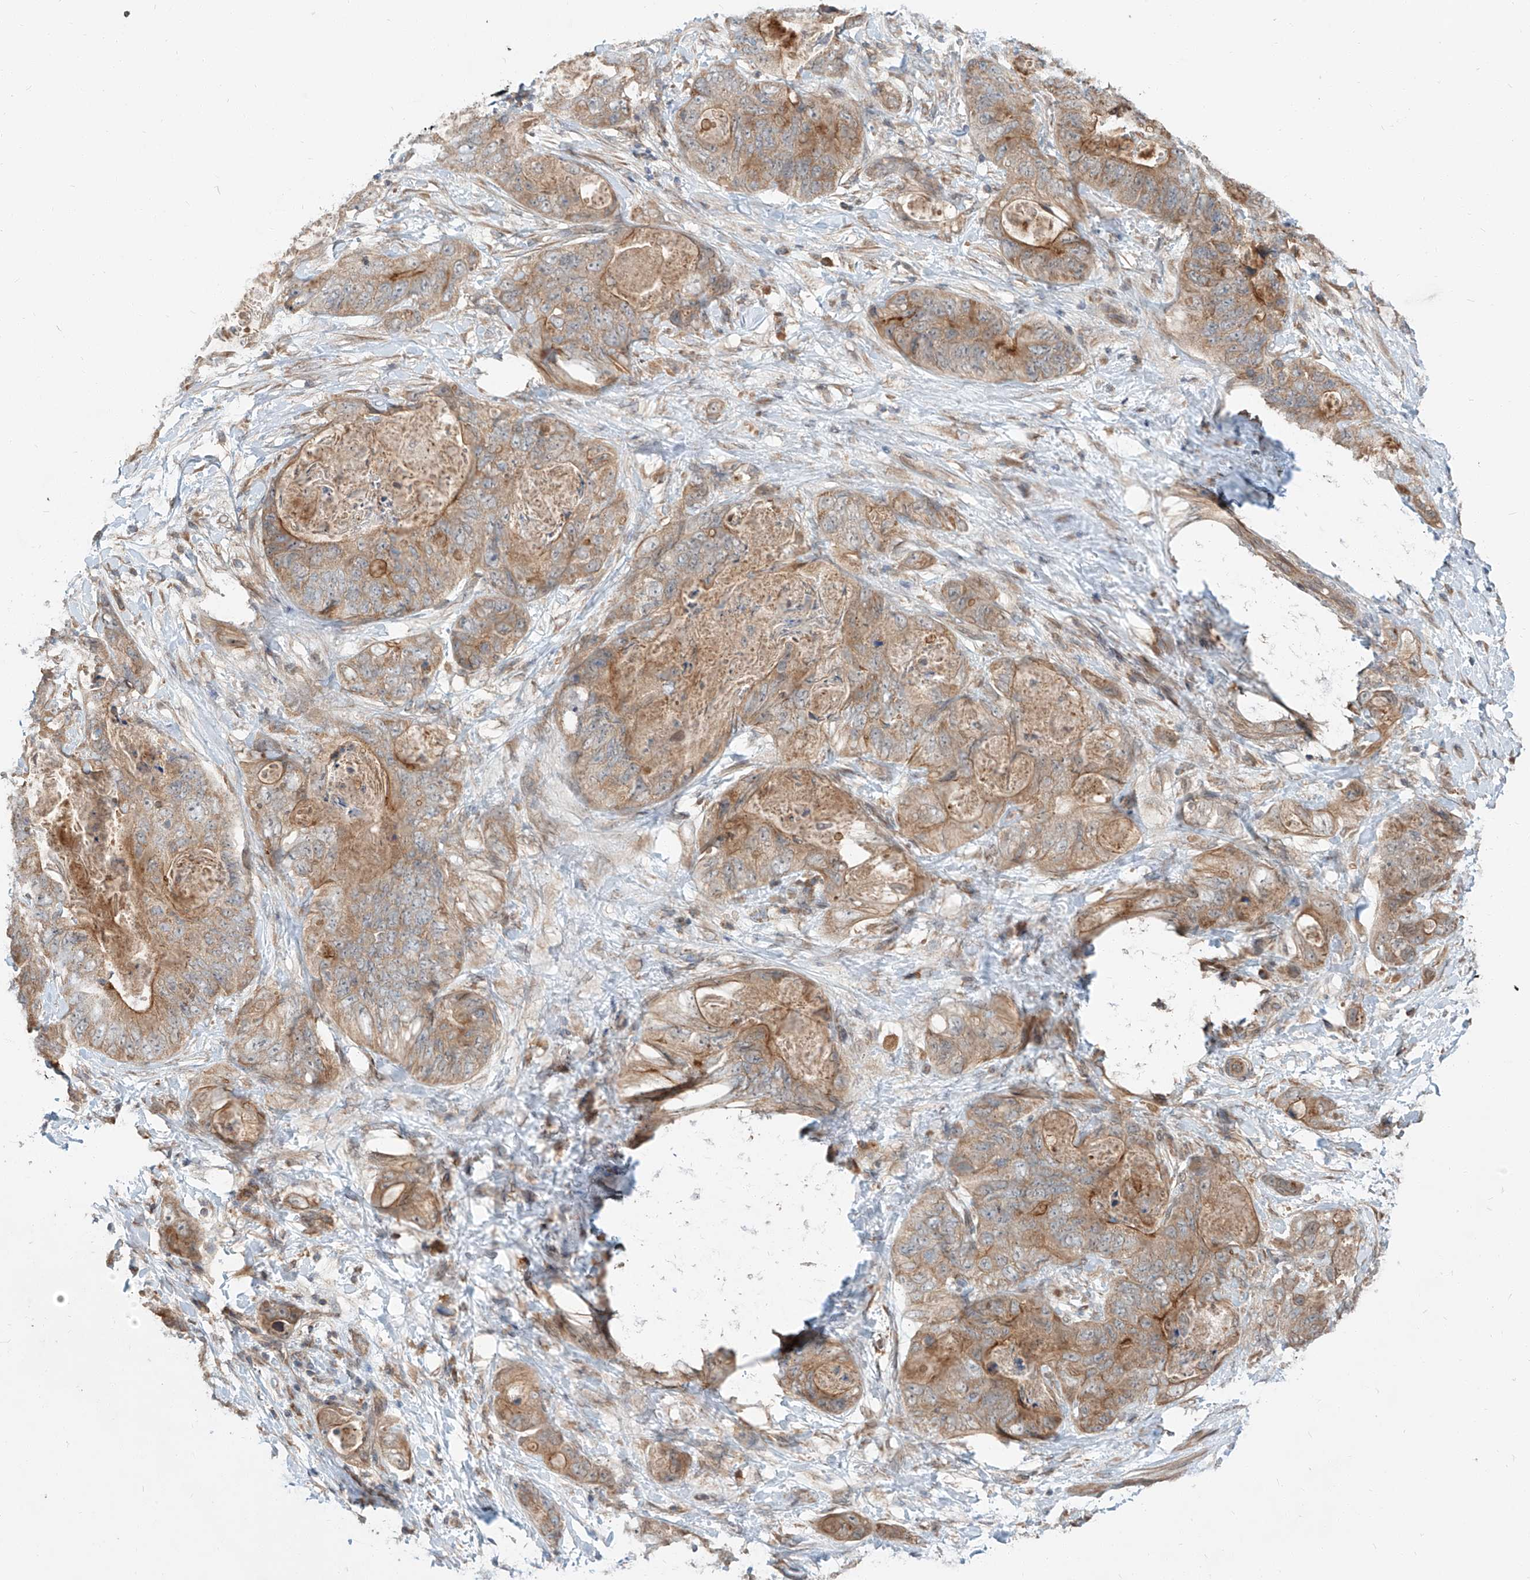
{"staining": {"intensity": "moderate", "quantity": ">75%", "location": "cytoplasmic/membranous"}, "tissue": "stomach cancer", "cell_type": "Tumor cells", "image_type": "cancer", "snomed": [{"axis": "morphology", "description": "Adenocarcinoma, NOS"}, {"axis": "topography", "description": "Stomach"}], "caption": "Immunohistochemistry (IHC) image of neoplastic tissue: human stomach adenocarcinoma stained using IHC demonstrates medium levels of moderate protein expression localized specifically in the cytoplasmic/membranous of tumor cells, appearing as a cytoplasmic/membranous brown color.", "gene": "STX19", "patient": {"sex": "female", "age": 89}}